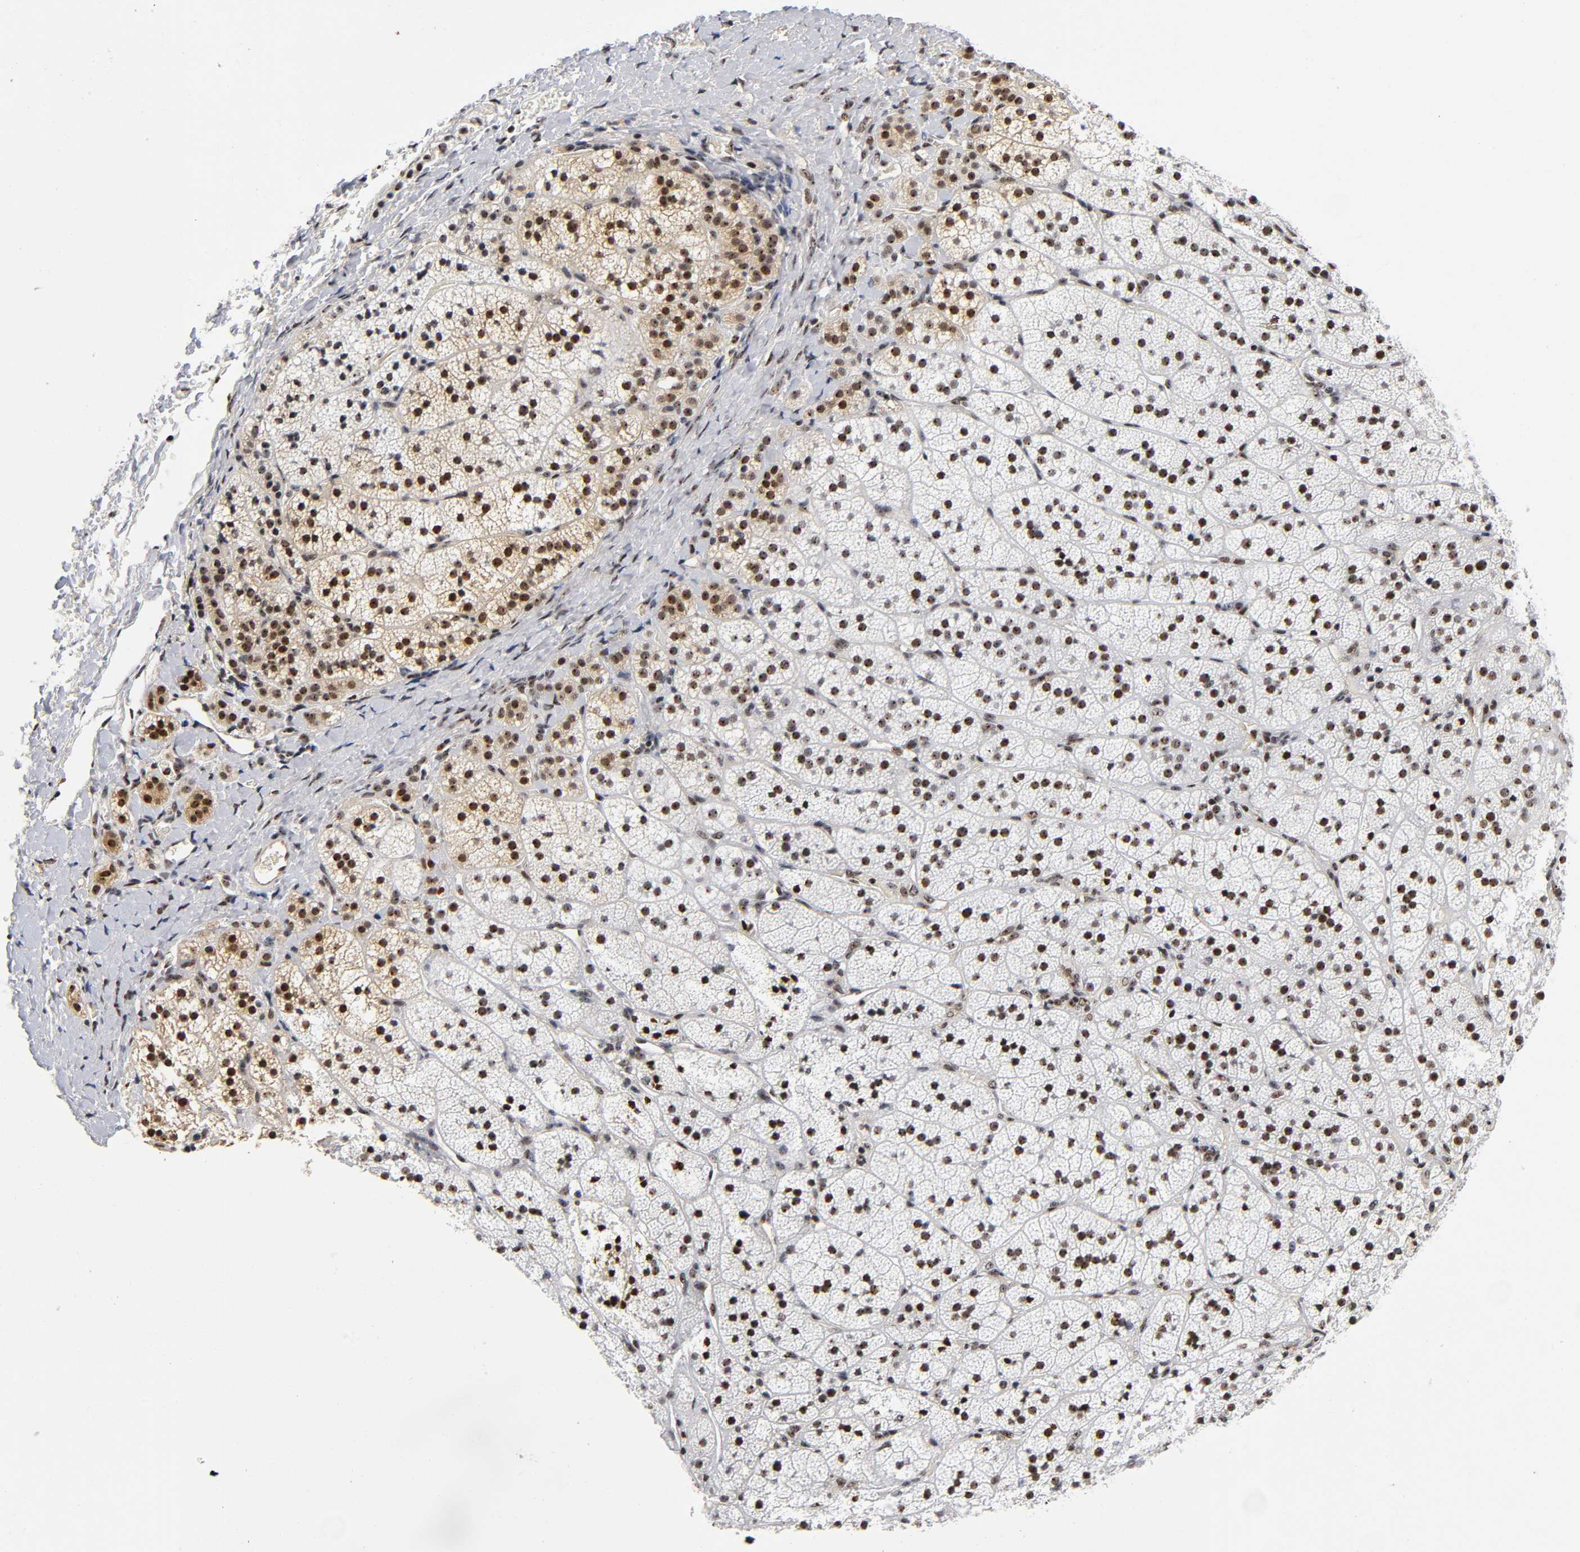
{"staining": {"intensity": "strong", "quantity": ">75%", "location": "nuclear"}, "tissue": "adrenal gland", "cell_type": "Glandular cells", "image_type": "normal", "snomed": [{"axis": "morphology", "description": "Normal tissue, NOS"}, {"axis": "topography", "description": "Adrenal gland"}], "caption": "Unremarkable adrenal gland displays strong nuclear staining in approximately >75% of glandular cells The protein is stained brown, and the nuclei are stained in blue (DAB IHC with brightfield microscopy, high magnification)..", "gene": "UBTF", "patient": {"sex": "female", "age": 44}}